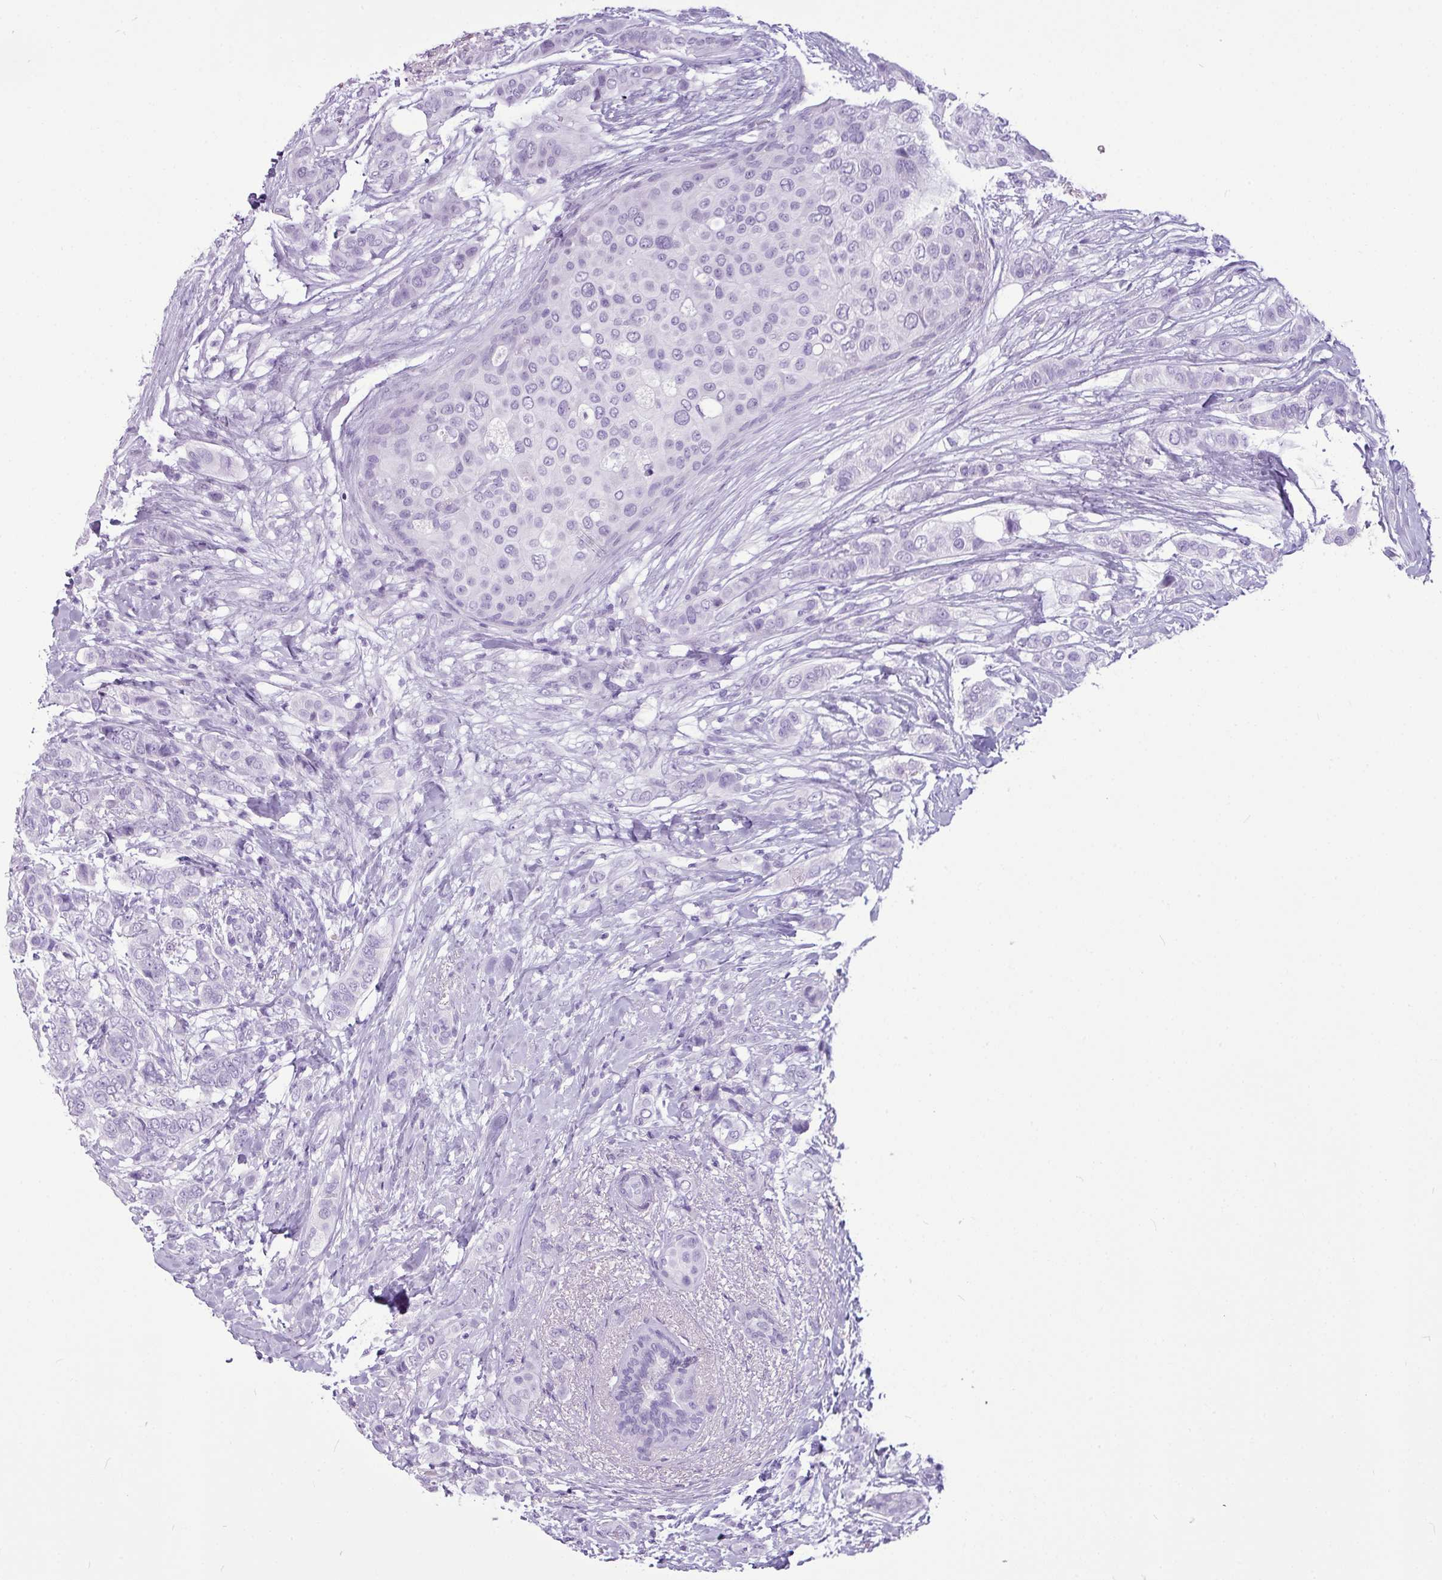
{"staining": {"intensity": "negative", "quantity": "none", "location": "none"}, "tissue": "breast cancer", "cell_type": "Tumor cells", "image_type": "cancer", "snomed": [{"axis": "morphology", "description": "Lobular carcinoma"}, {"axis": "topography", "description": "Breast"}], "caption": "This histopathology image is of breast cancer (lobular carcinoma) stained with immunohistochemistry (IHC) to label a protein in brown with the nuclei are counter-stained blue. There is no staining in tumor cells. (DAB (3,3'-diaminobenzidine) immunohistochemistry, high magnification).", "gene": "AMY1B", "patient": {"sex": "female", "age": 51}}